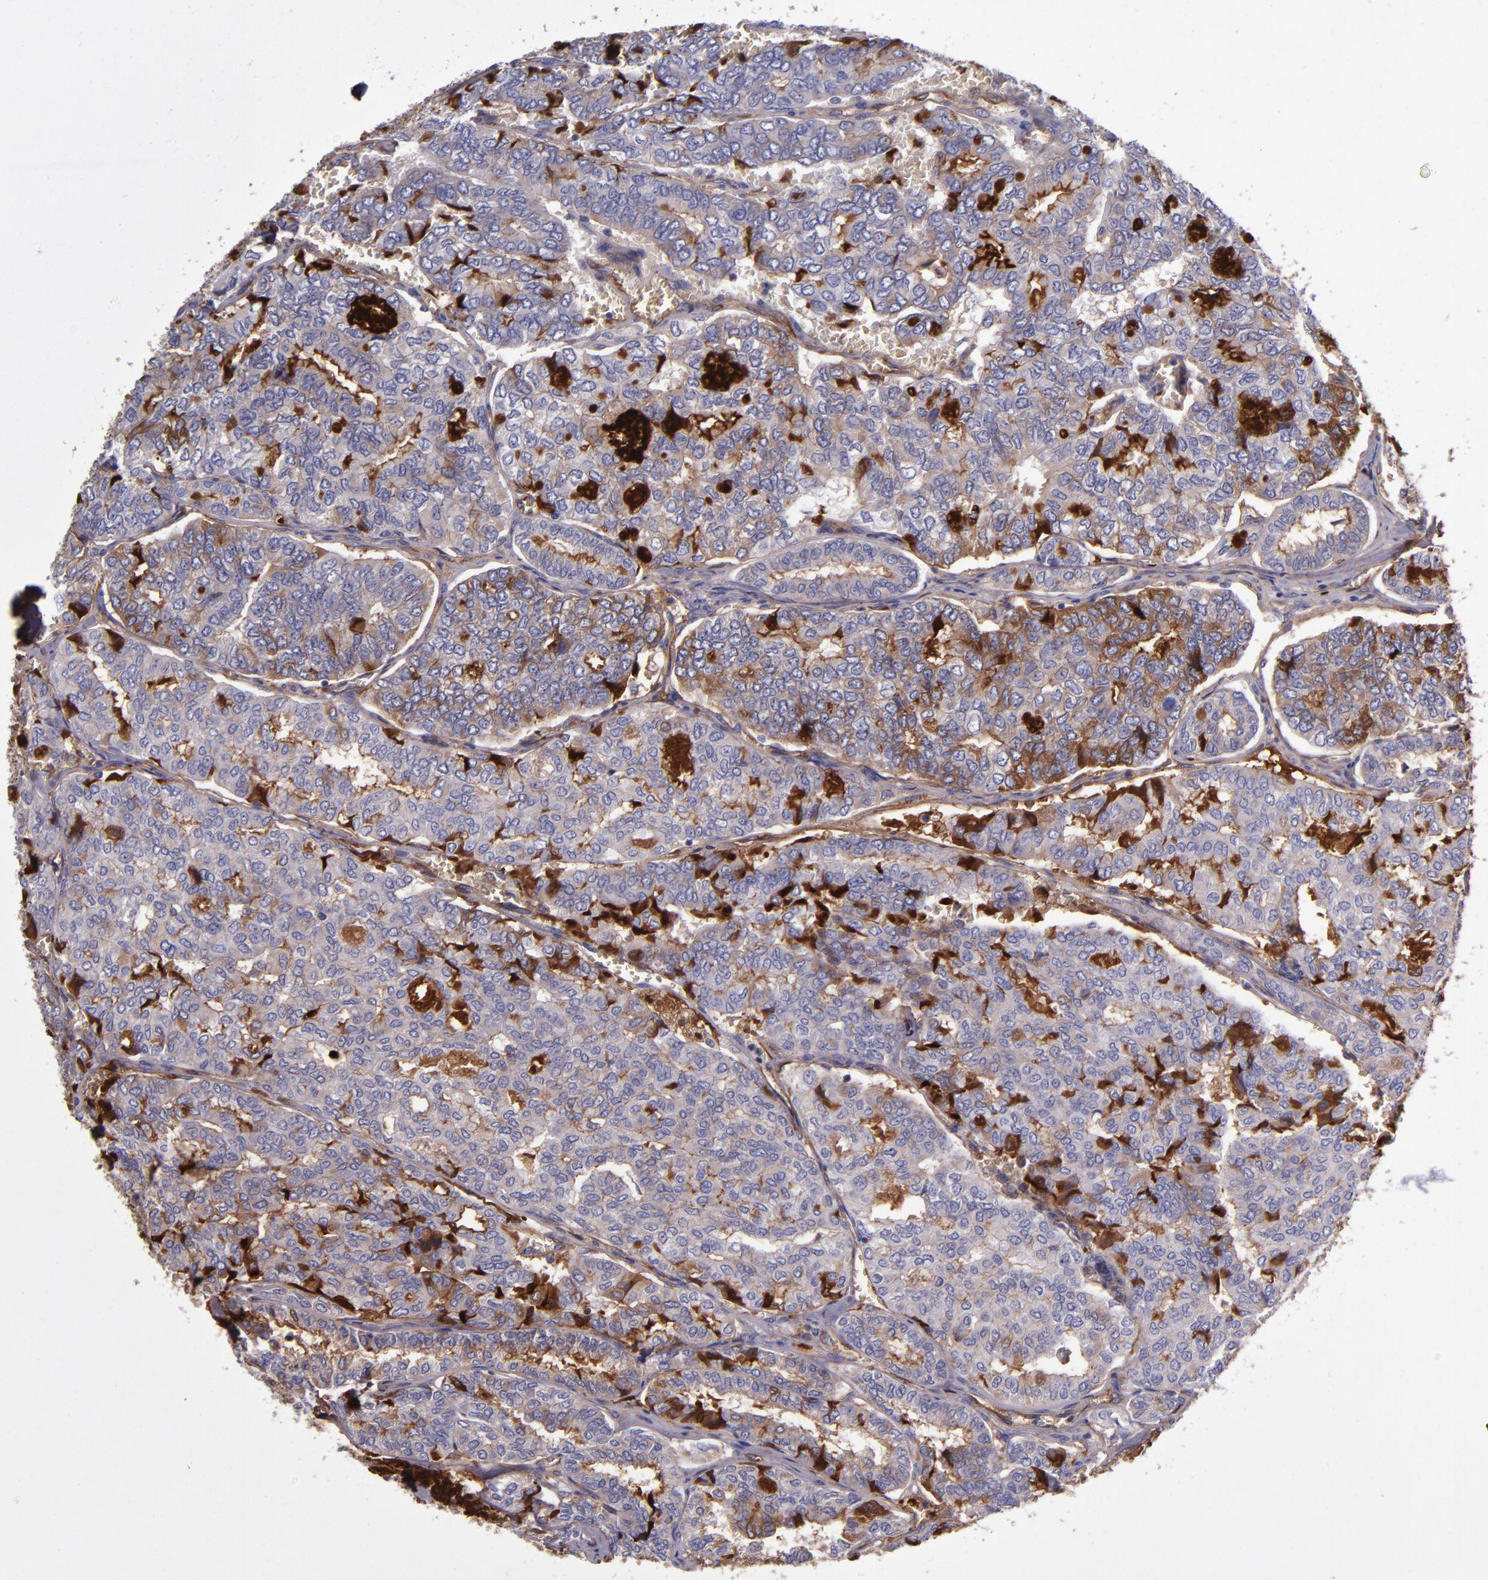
{"staining": {"intensity": "strong", "quantity": "25%-75%", "location": "cytoplasmic/membranous"}, "tissue": "thyroid cancer", "cell_type": "Tumor cells", "image_type": "cancer", "snomed": [{"axis": "morphology", "description": "Papillary adenocarcinoma, NOS"}, {"axis": "topography", "description": "Thyroid gland"}], "caption": "Immunohistochemistry (IHC) image of neoplastic tissue: thyroid papillary adenocarcinoma stained using IHC reveals high levels of strong protein expression localized specifically in the cytoplasmic/membranous of tumor cells, appearing as a cytoplasmic/membranous brown color.", "gene": "CLEC3B", "patient": {"sex": "female", "age": 35}}